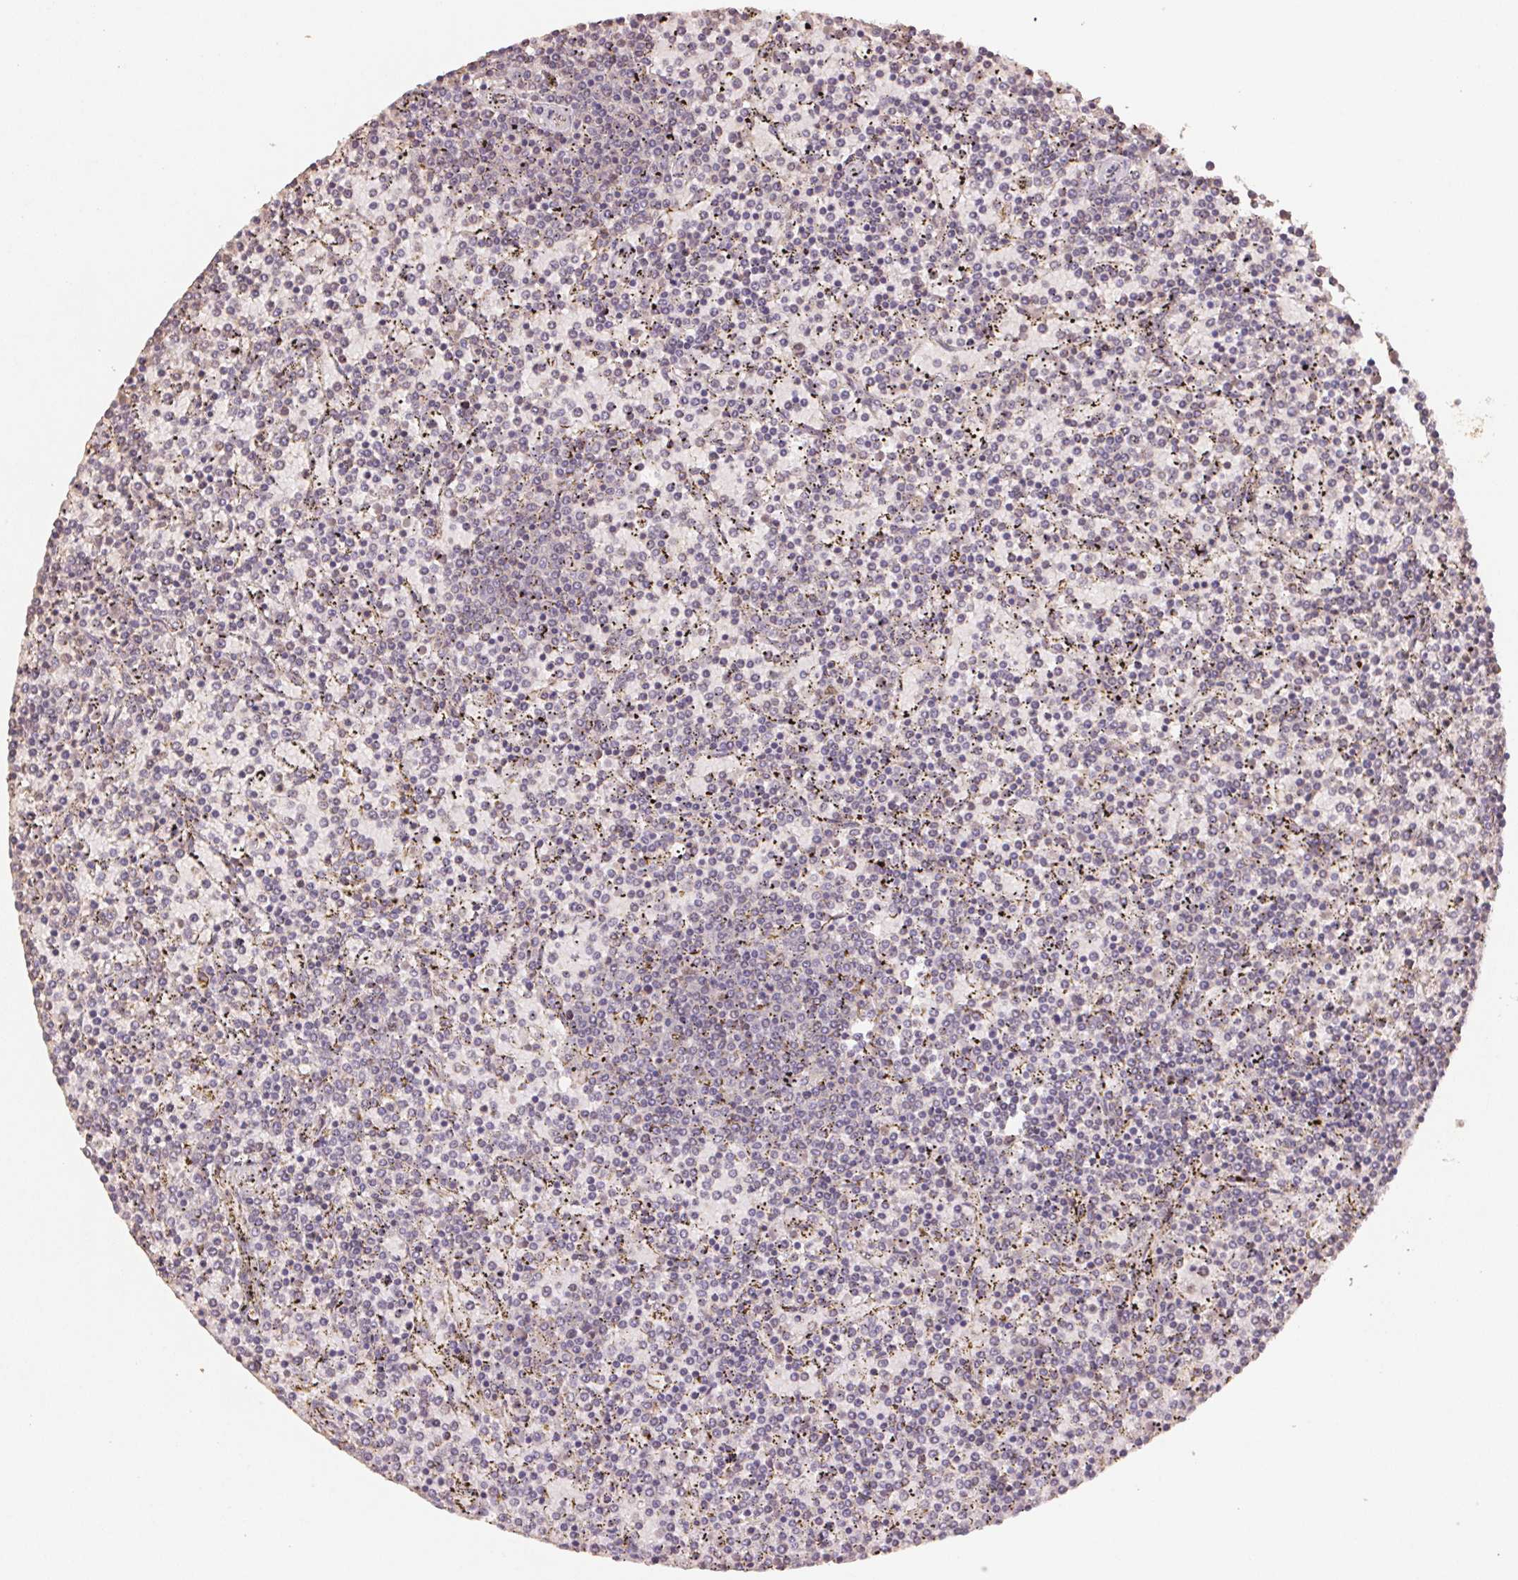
{"staining": {"intensity": "negative", "quantity": "none", "location": "none"}, "tissue": "lymphoma", "cell_type": "Tumor cells", "image_type": "cancer", "snomed": [{"axis": "morphology", "description": "Malignant lymphoma, non-Hodgkin's type, Low grade"}, {"axis": "topography", "description": "Spleen"}], "caption": "Tumor cells show no significant expression in lymphoma. (DAB immunohistochemistry visualized using brightfield microscopy, high magnification).", "gene": "CENPF", "patient": {"sex": "female", "age": 77}}